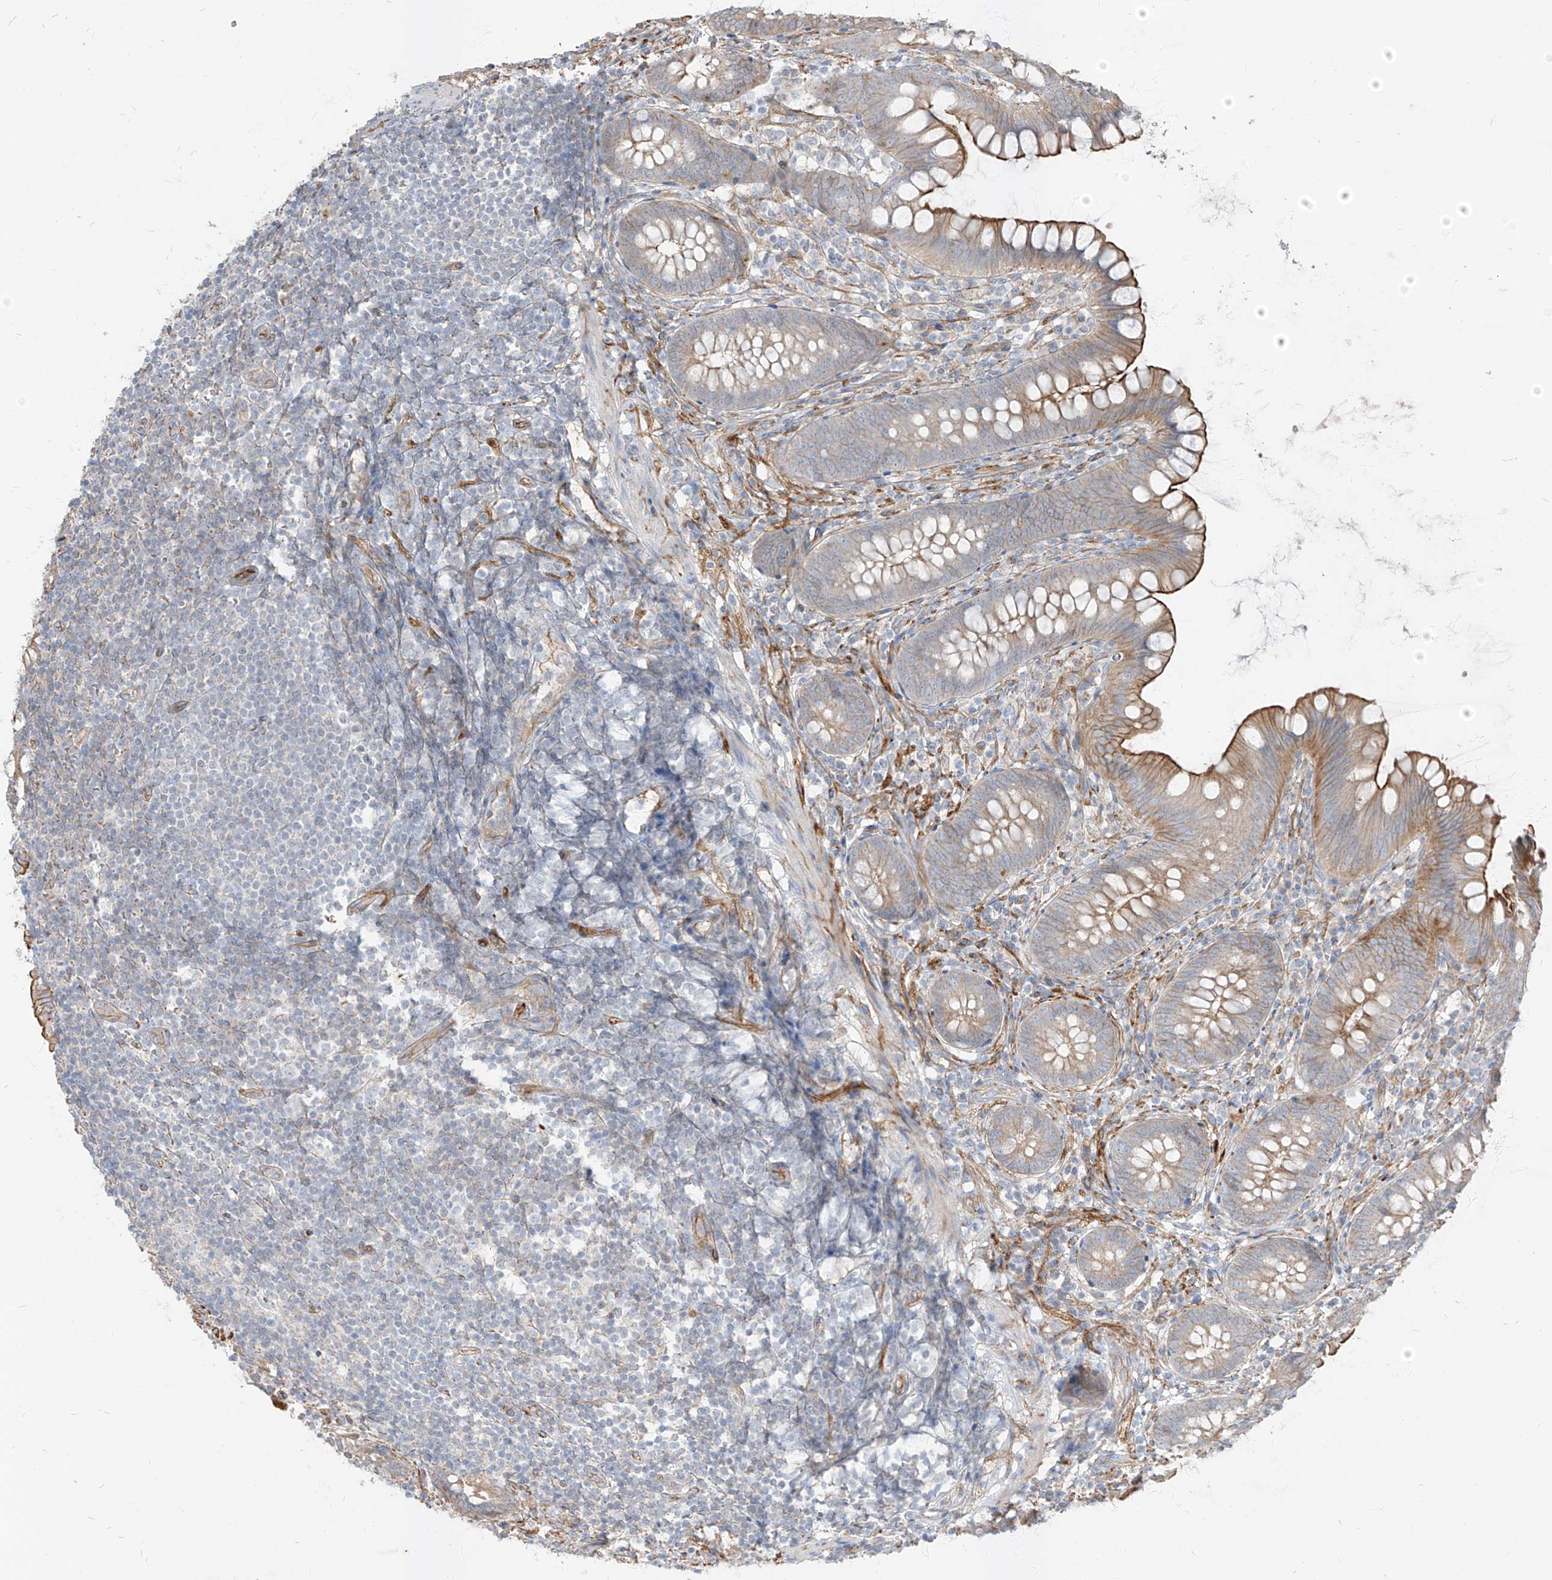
{"staining": {"intensity": "moderate", "quantity": ">75%", "location": "cytoplasmic/membranous"}, "tissue": "appendix", "cell_type": "Glandular cells", "image_type": "normal", "snomed": [{"axis": "morphology", "description": "Normal tissue, NOS"}, {"axis": "topography", "description": "Appendix"}], "caption": "This histopathology image demonstrates IHC staining of normal appendix, with medium moderate cytoplasmic/membranous positivity in about >75% of glandular cells.", "gene": "EPHX4", "patient": {"sex": "female", "age": 62}}